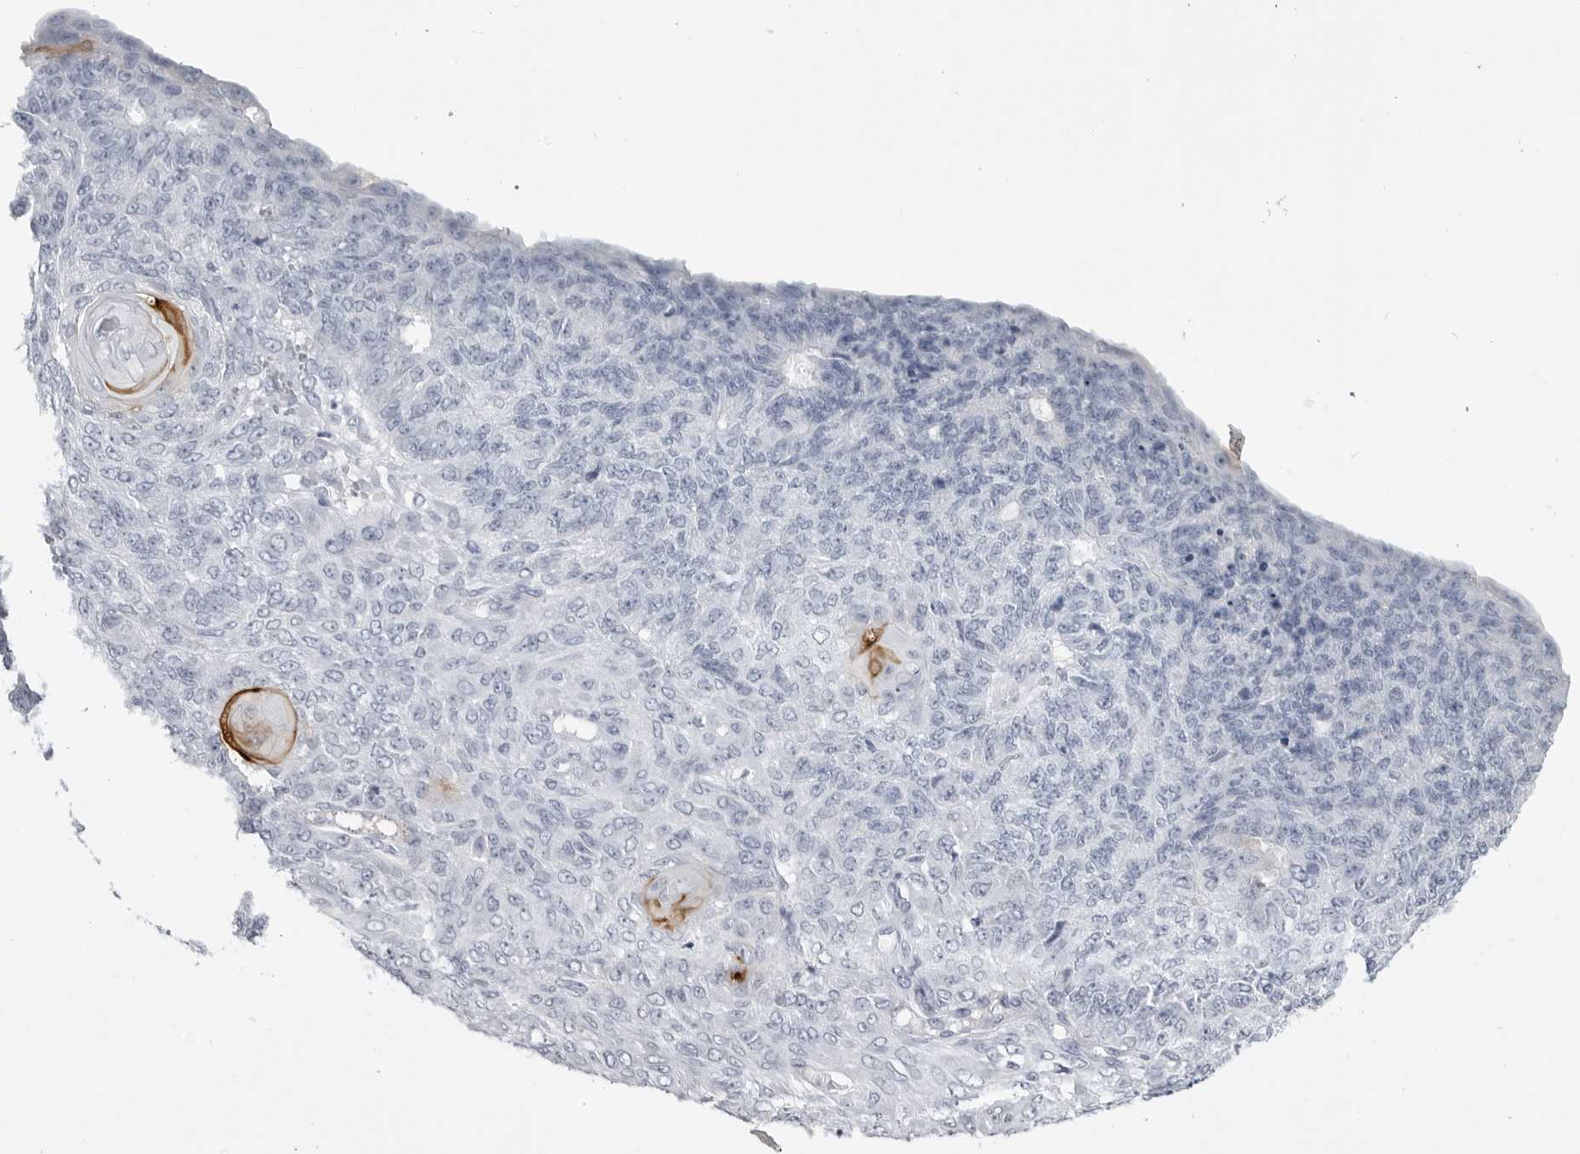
{"staining": {"intensity": "negative", "quantity": "none", "location": "none"}, "tissue": "endometrial cancer", "cell_type": "Tumor cells", "image_type": "cancer", "snomed": [{"axis": "morphology", "description": "Adenocarcinoma, NOS"}, {"axis": "topography", "description": "Endometrium"}], "caption": "The immunohistochemistry (IHC) histopathology image has no significant positivity in tumor cells of adenocarcinoma (endometrial) tissue. Brightfield microscopy of immunohistochemistry stained with DAB (3,3'-diaminobenzidine) (brown) and hematoxylin (blue), captured at high magnification.", "gene": "LY6D", "patient": {"sex": "female", "age": 32}}